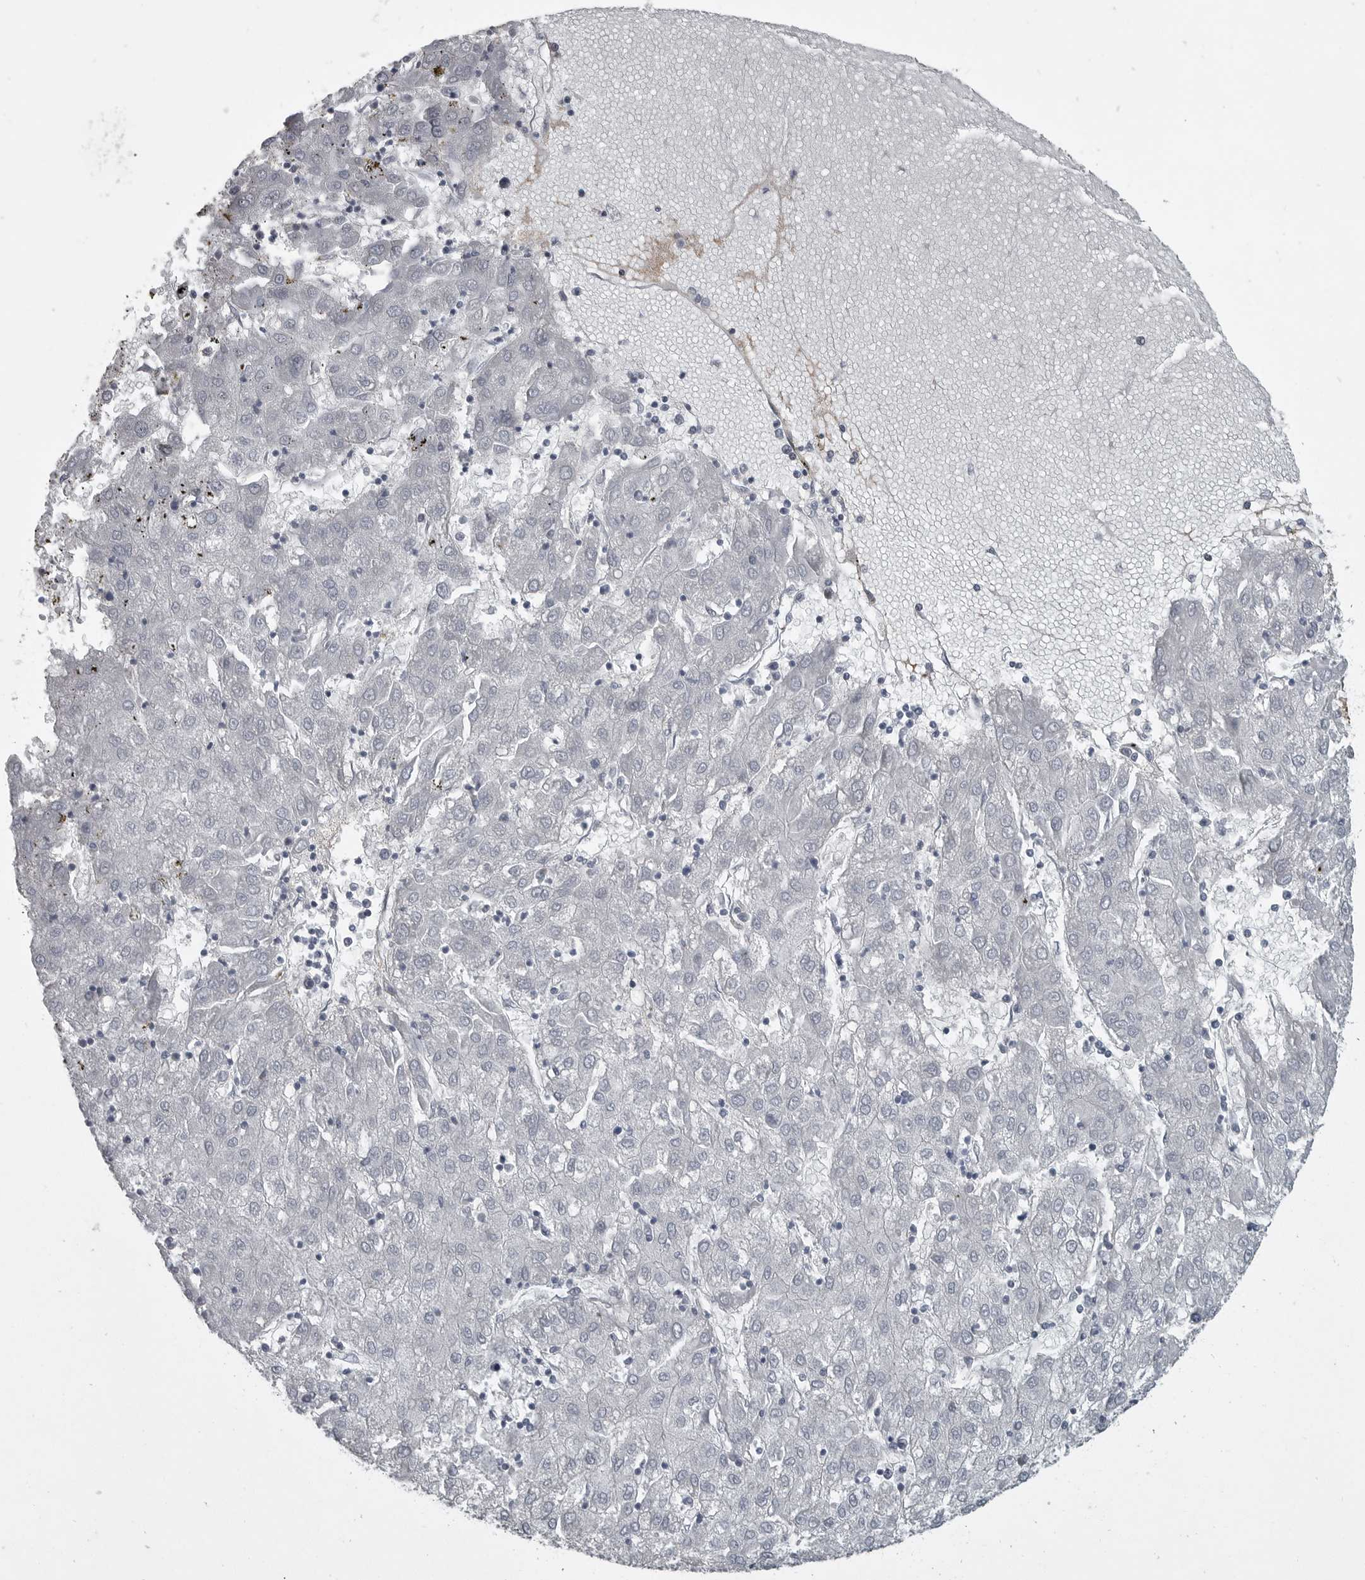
{"staining": {"intensity": "negative", "quantity": "none", "location": "none"}, "tissue": "liver cancer", "cell_type": "Tumor cells", "image_type": "cancer", "snomed": [{"axis": "morphology", "description": "Carcinoma, Hepatocellular, NOS"}, {"axis": "topography", "description": "Liver"}], "caption": "Liver hepatocellular carcinoma was stained to show a protein in brown. There is no significant staining in tumor cells.", "gene": "HMGN3", "patient": {"sex": "male", "age": 72}}